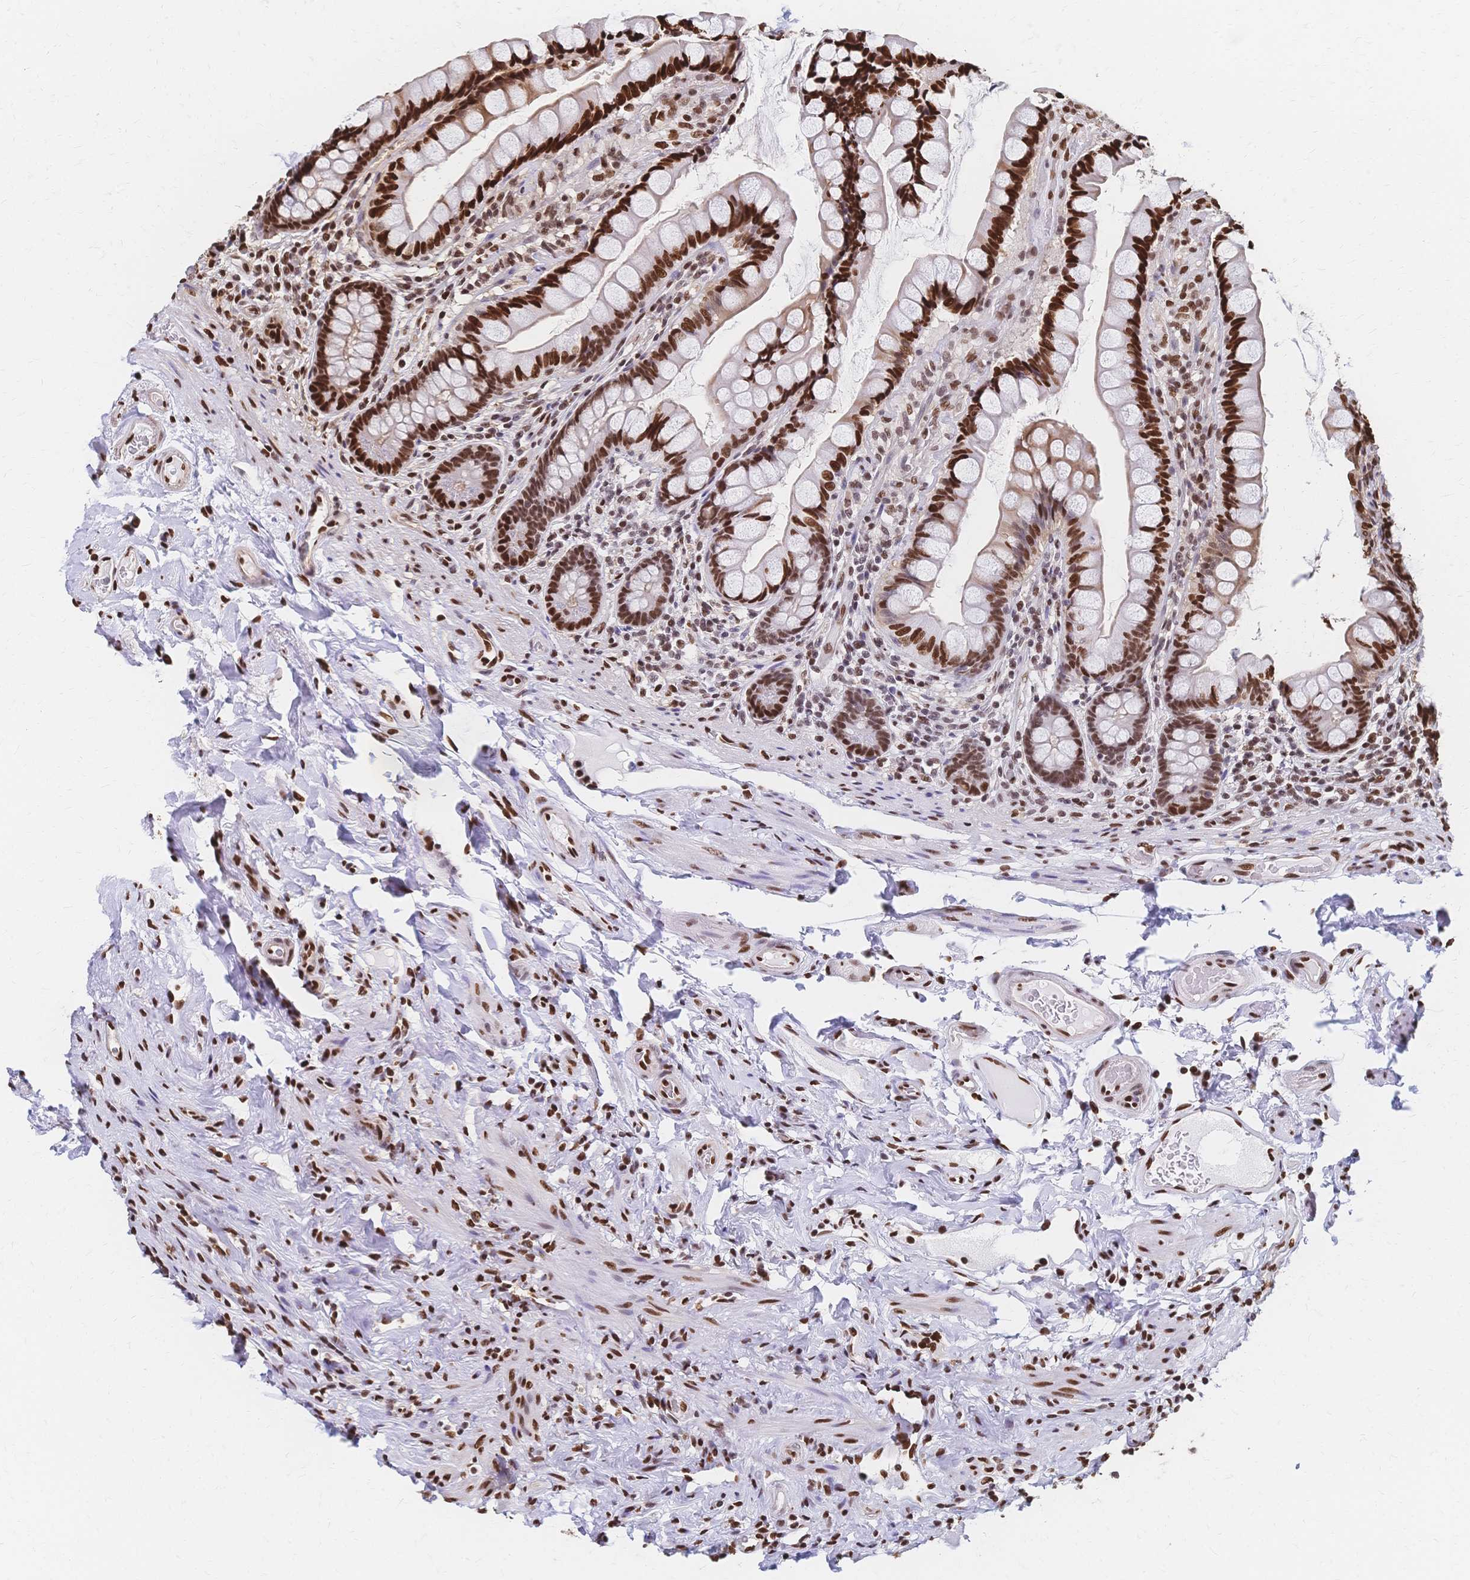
{"staining": {"intensity": "strong", "quantity": ">75%", "location": "nuclear"}, "tissue": "small intestine", "cell_type": "Glandular cells", "image_type": "normal", "snomed": [{"axis": "morphology", "description": "Normal tissue, NOS"}, {"axis": "topography", "description": "Small intestine"}], "caption": "Immunohistochemistry (IHC) (DAB (3,3'-diaminobenzidine)) staining of normal human small intestine shows strong nuclear protein expression in approximately >75% of glandular cells. (DAB (3,3'-diaminobenzidine) IHC with brightfield microscopy, high magnification).", "gene": "HDGF", "patient": {"sex": "male", "age": 70}}